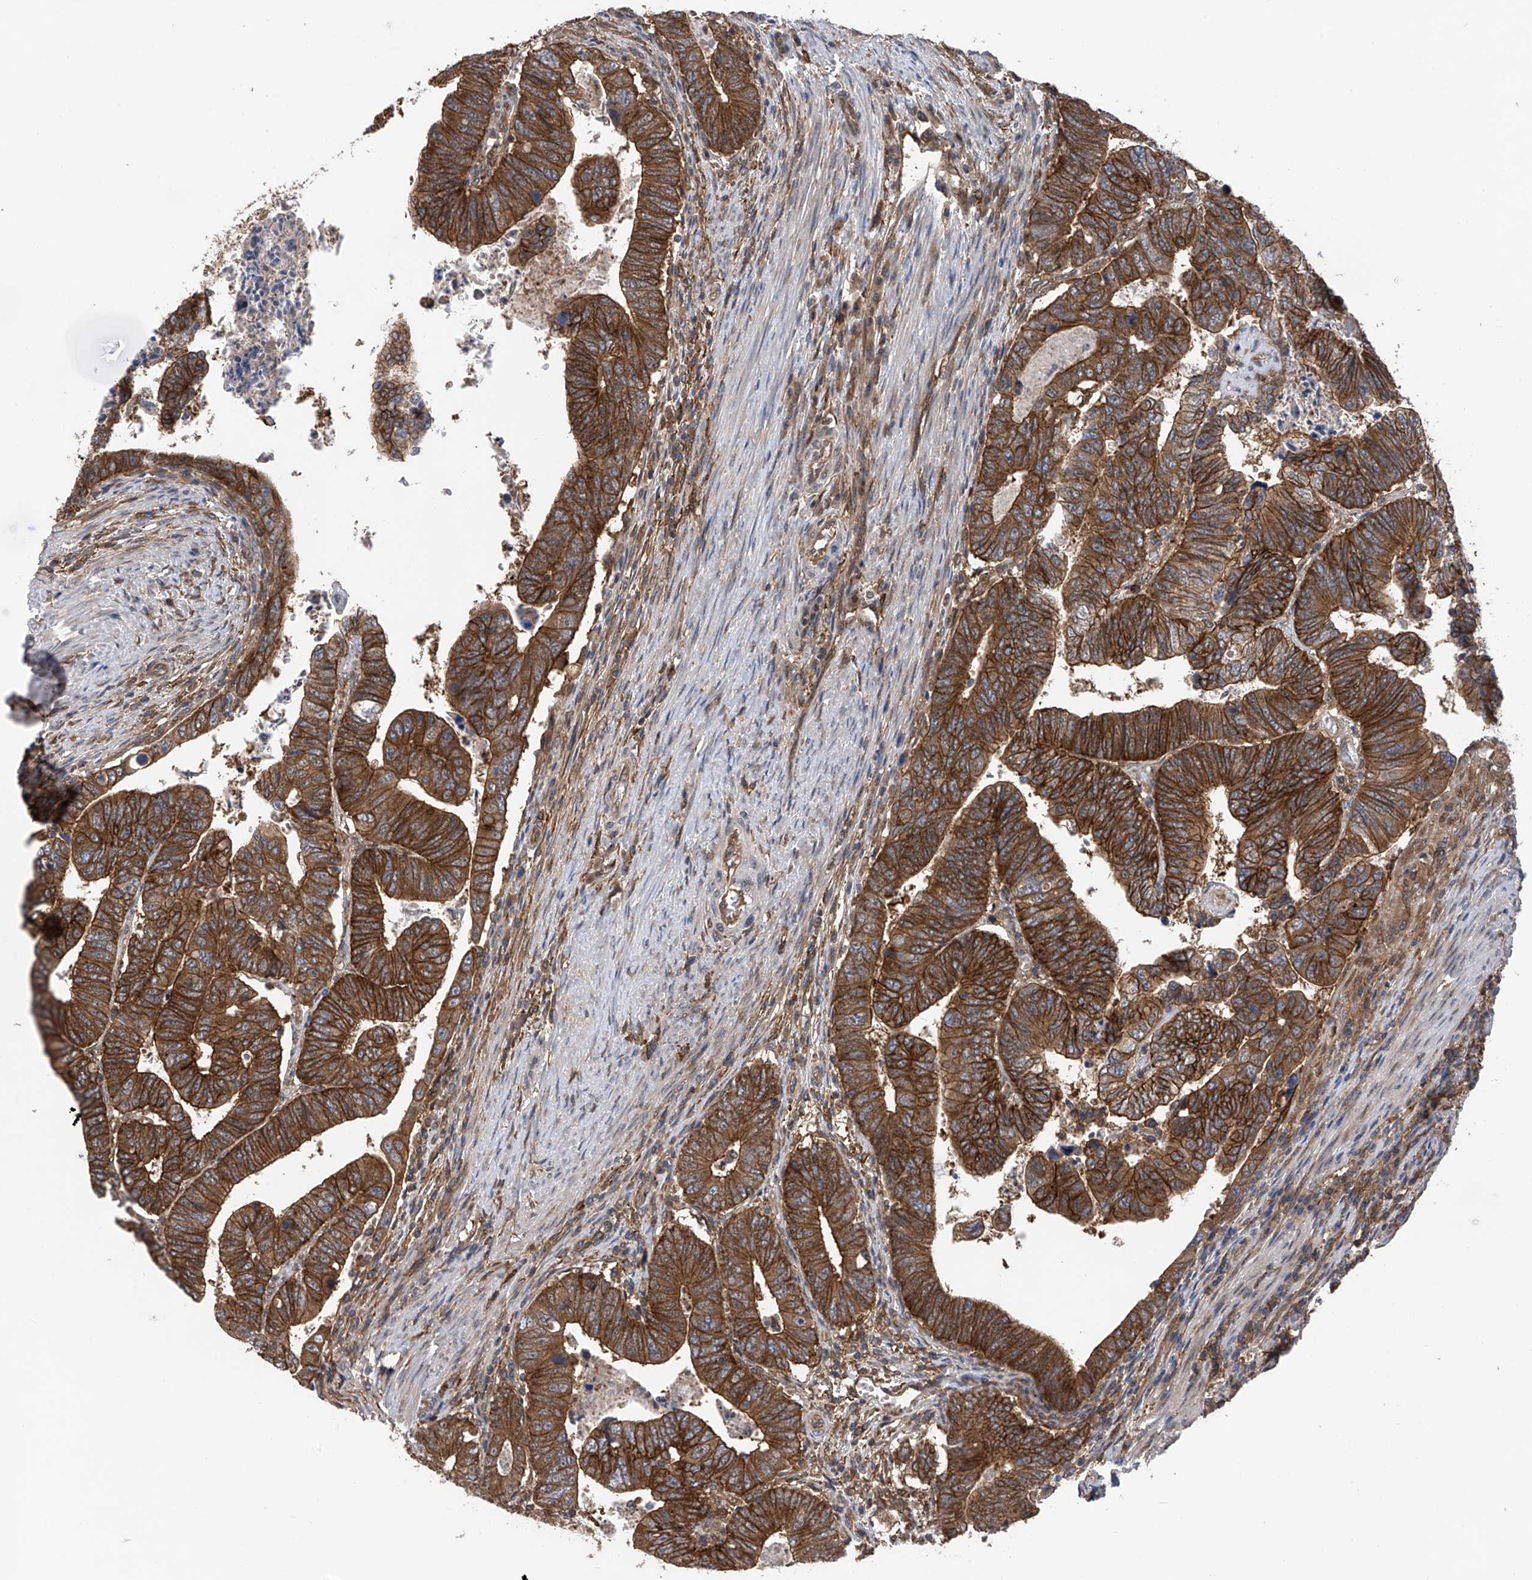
{"staining": {"intensity": "strong", "quantity": ">75%", "location": "cytoplasmic/membranous"}, "tissue": "colorectal cancer", "cell_type": "Tumor cells", "image_type": "cancer", "snomed": [{"axis": "morphology", "description": "Normal tissue, NOS"}, {"axis": "morphology", "description": "Adenocarcinoma, NOS"}, {"axis": "topography", "description": "Rectum"}], "caption": "Protein expression analysis of human adenocarcinoma (colorectal) reveals strong cytoplasmic/membranous expression in about >75% of tumor cells. The staining was performed using DAB (3,3'-diaminobenzidine) to visualize the protein expression in brown, while the nuclei were stained in blue with hematoxylin (Magnification: 20x).", "gene": "CHPF", "patient": {"sex": "female", "age": 65}}